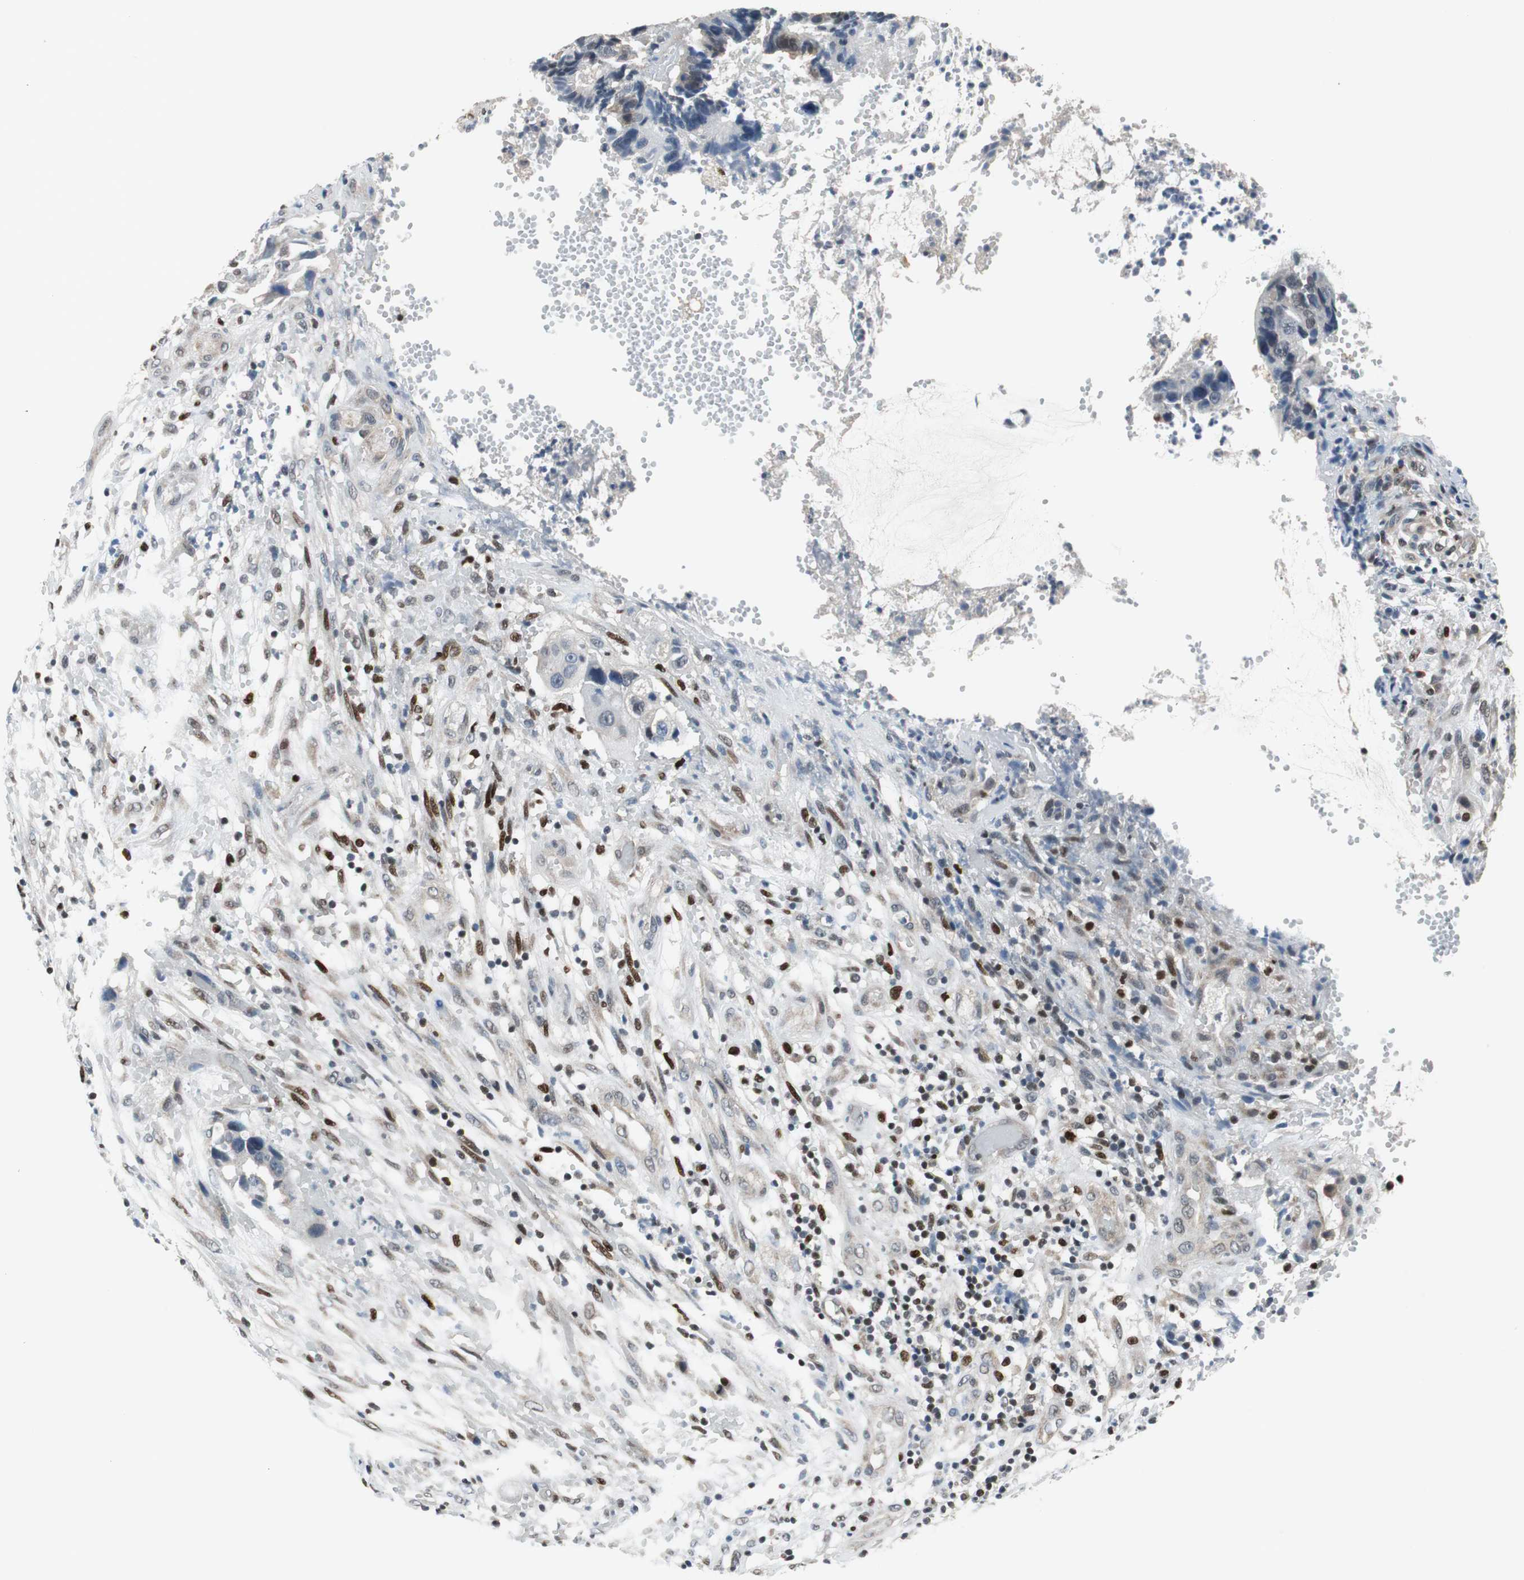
{"staining": {"intensity": "negative", "quantity": "none", "location": "none"}, "tissue": "colorectal cancer", "cell_type": "Tumor cells", "image_type": "cancer", "snomed": [{"axis": "morphology", "description": "Adenocarcinoma, NOS"}, {"axis": "topography", "description": "Colon"}], "caption": "There is no significant positivity in tumor cells of colorectal cancer (adenocarcinoma). (Immunohistochemistry (ihc), brightfield microscopy, high magnification).", "gene": "MAFB", "patient": {"sex": "female", "age": 57}}